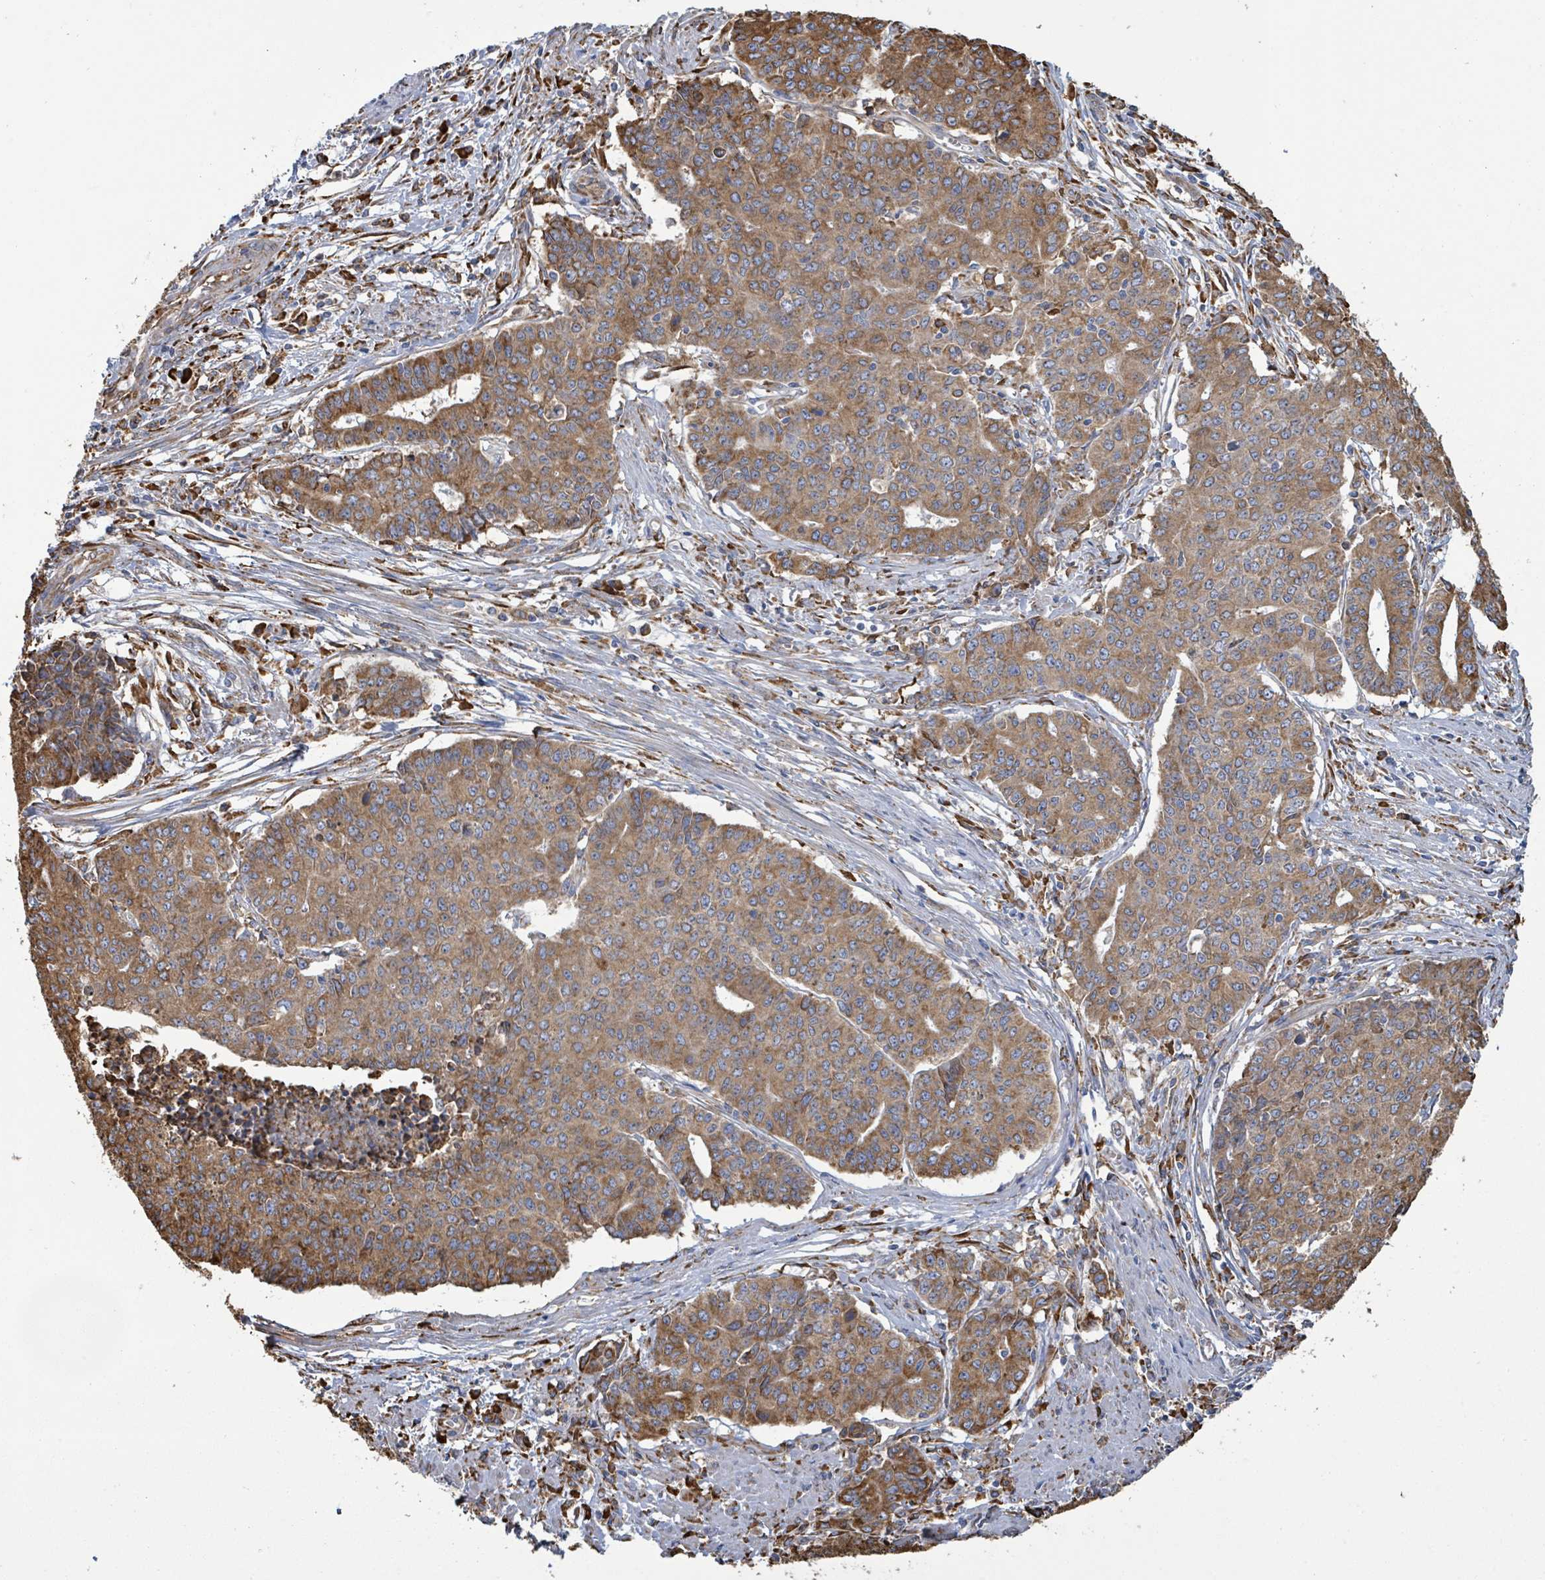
{"staining": {"intensity": "strong", "quantity": ">75%", "location": "cytoplasmic/membranous"}, "tissue": "endometrial cancer", "cell_type": "Tumor cells", "image_type": "cancer", "snomed": [{"axis": "morphology", "description": "Adenocarcinoma, NOS"}, {"axis": "topography", "description": "Endometrium"}], "caption": "The photomicrograph exhibits a brown stain indicating the presence of a protein in the cytoplasmic/membranous of tumor cells in endometrial cancer (adenocarcinoma). (DAB IHC, brown staining for protein, blue staining for nuclei).", "gene": "RFPL4A", "patient": {"sex": "female", "age": 59}}